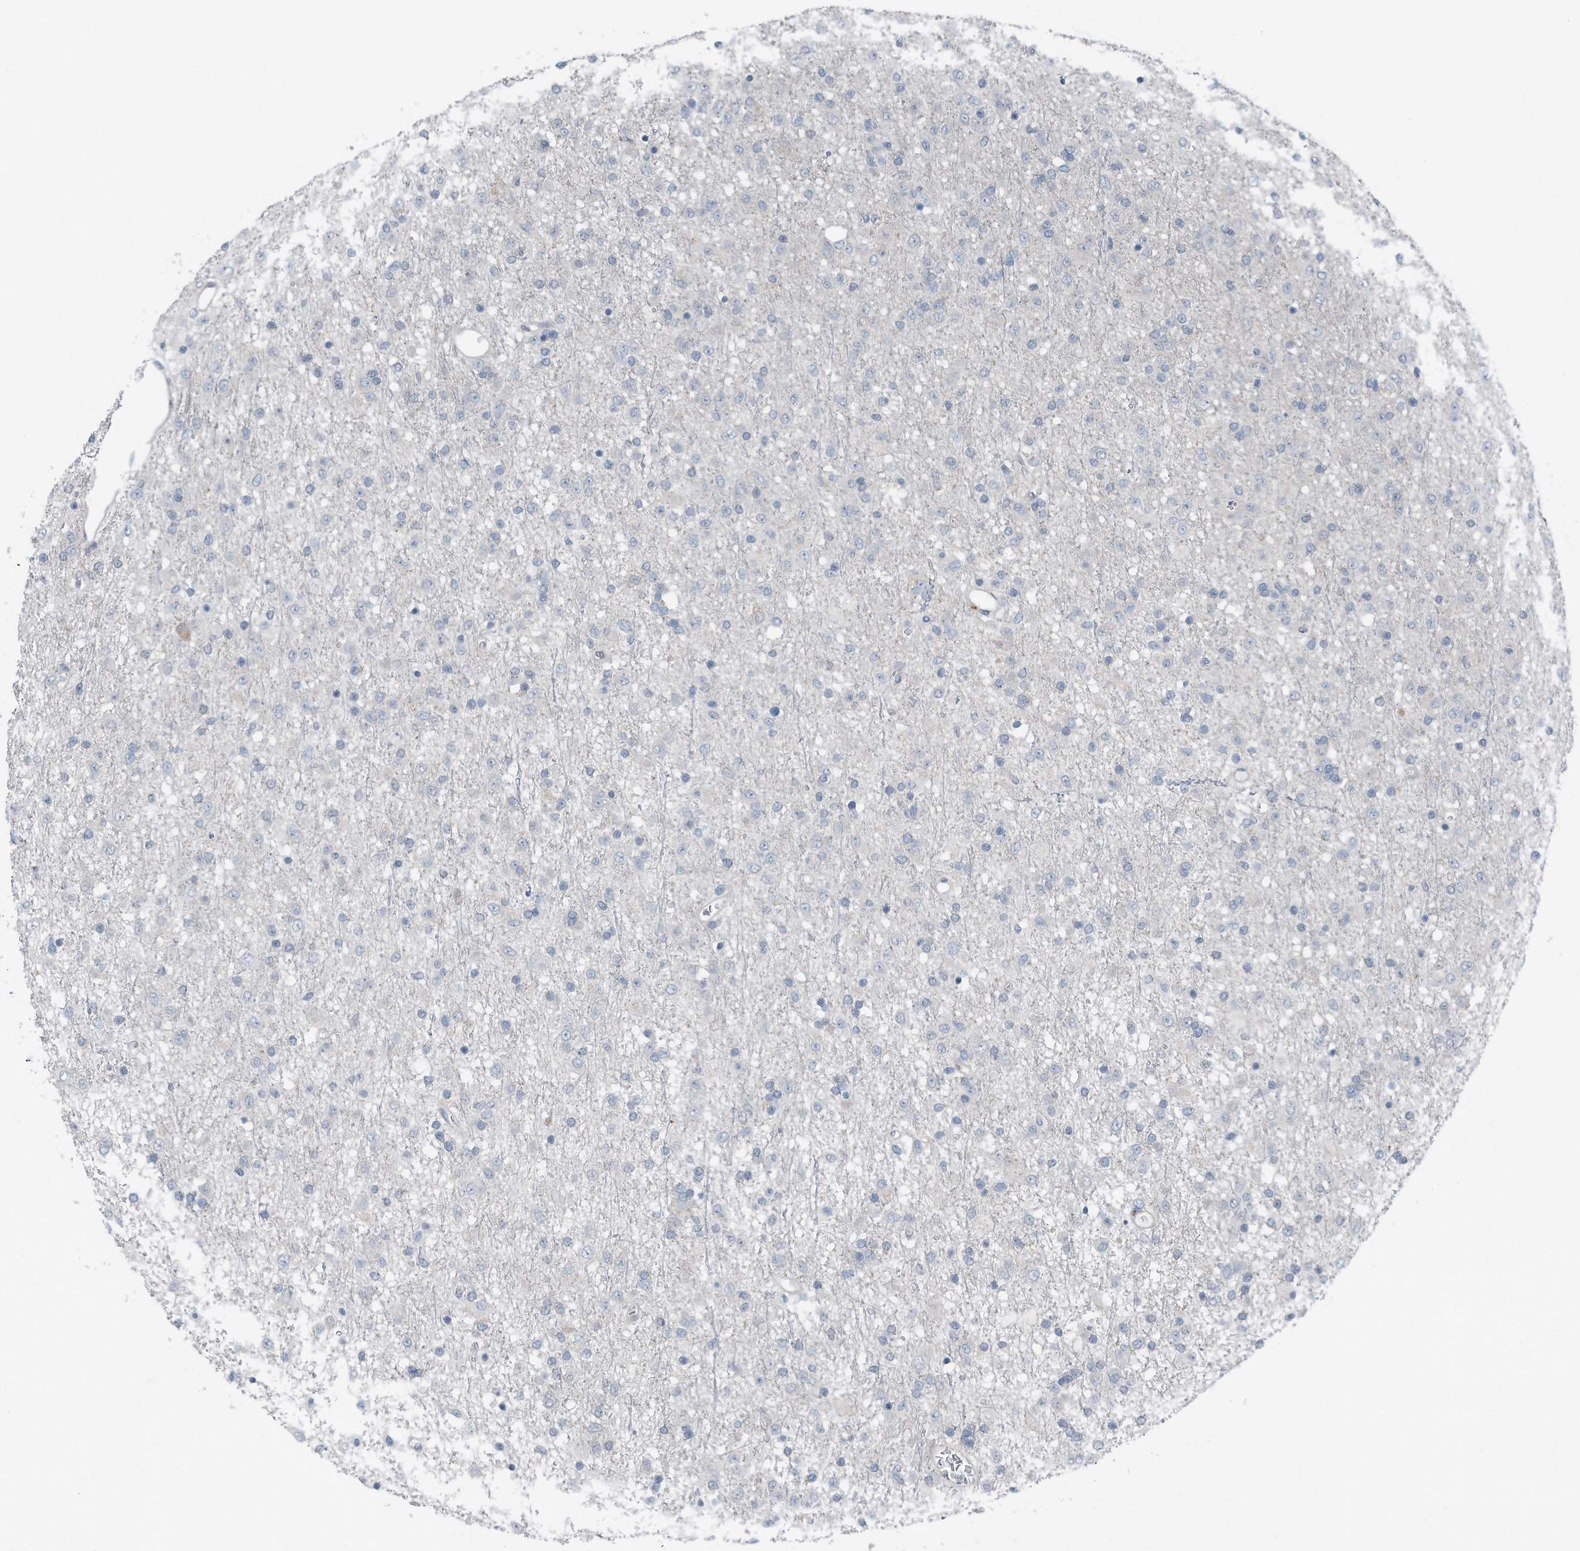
{"staining": {"intensity": "negative", "quantity": "none", "location": "none"}, "tissue": "glioma", "cell_type": "Tumor cells", "image_type": "cancer", "snomed": [{"axis": "morphology", "description": "Glioma, malignant, Low grade"}, {"axis": "topography", "description": "Brain"}], "caption": "Immunohistochemistry photomicrograph of neoplastic tissue: glioma stained with DAB shows no significant protein staining in tumor cells.", "gene": "YRDC", "patient": {"sex": "male", "age": 65}}